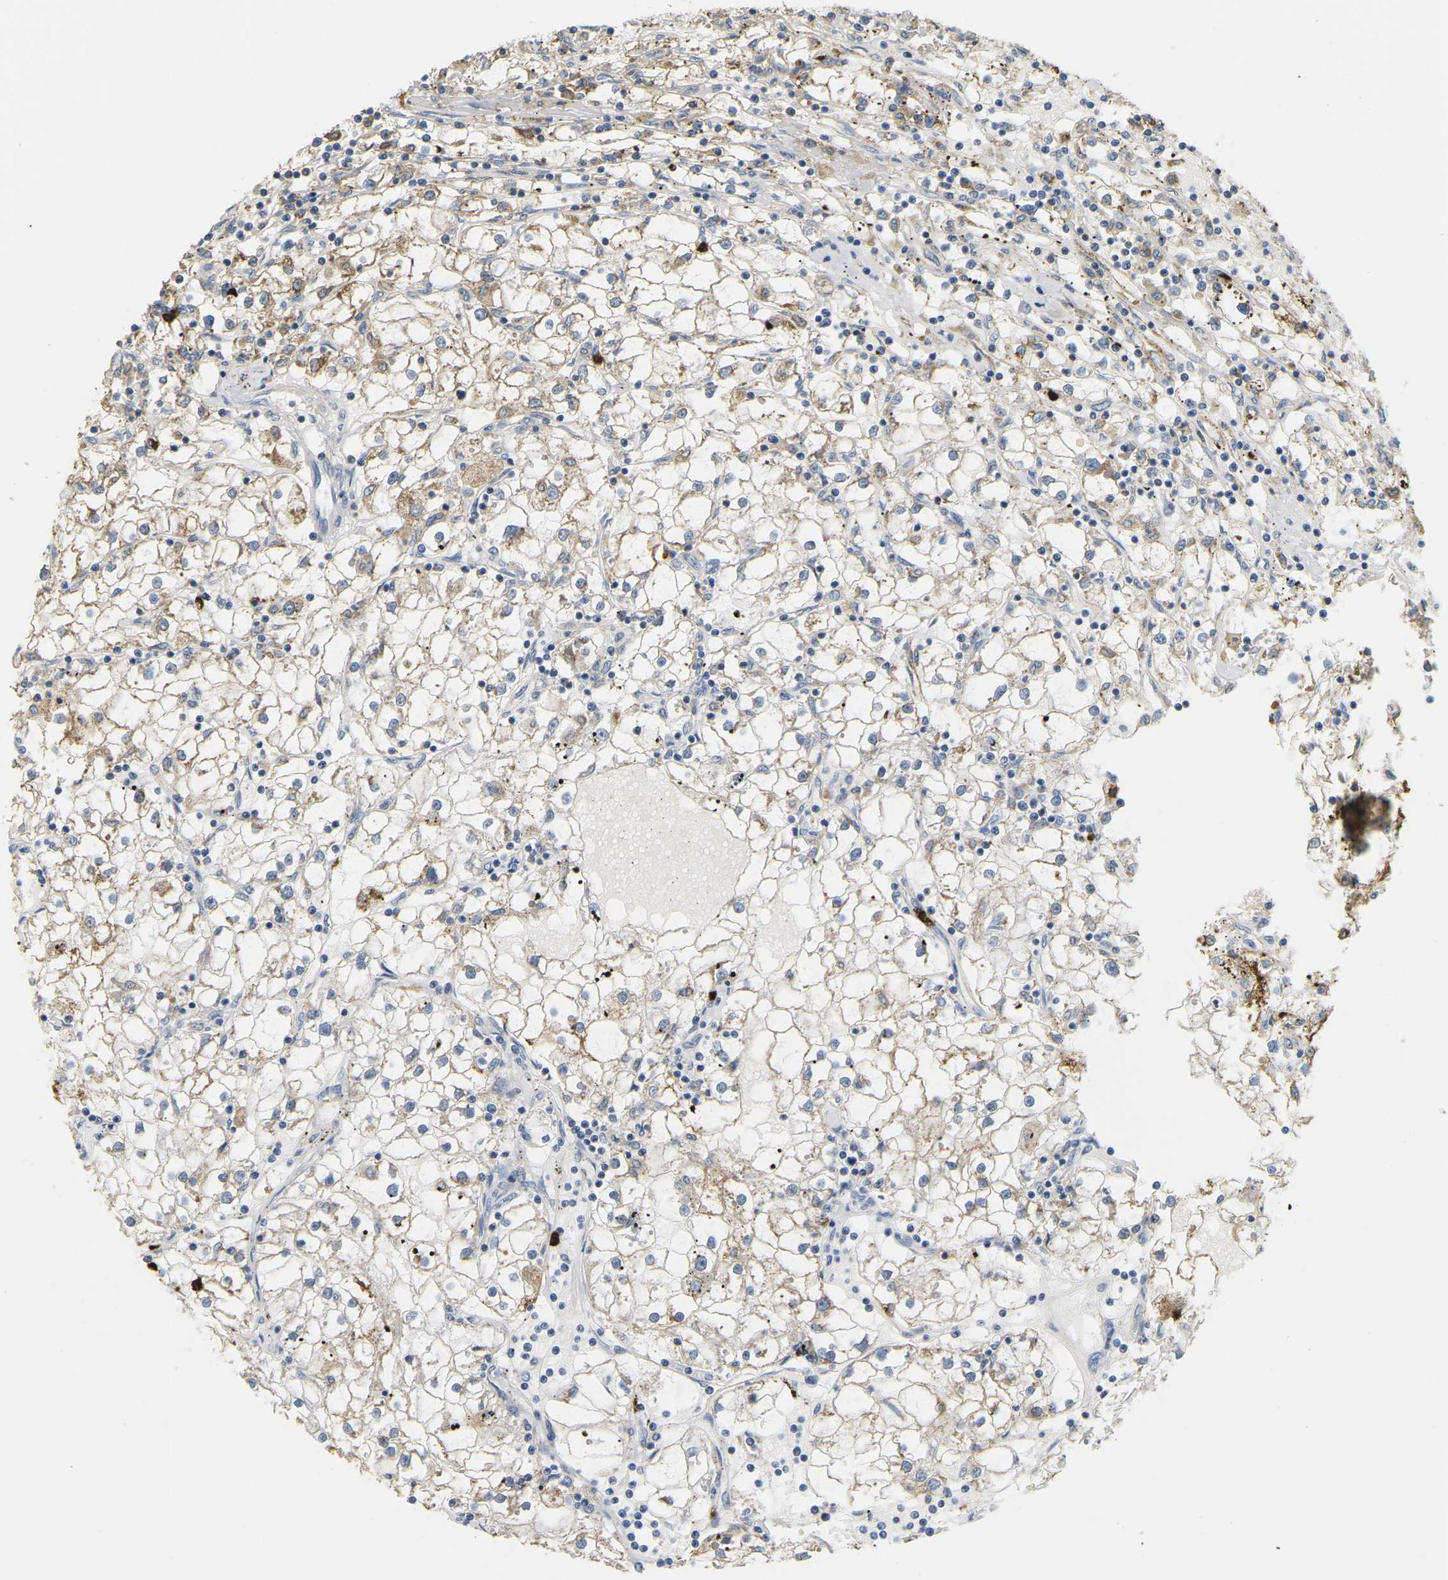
{"staining": {"intensity": "moderate", "quantity": "25%-75%", "location": "cytoplasmic/membranous"}, "tissue": "renal cancer", "cell_type": "Tumor cells", "image_type": "cancer", "snomed": [{"axis": "morphology", "description": "Adenocarcinoma, NOS"}, {"axis": "topography", "description": "Kidney"}], "caption": "Protein staining of renal cancer tissue shows moderate cytoplasmic/membranous staining in approximately 25%-75% of tumor cells.", "gene": "ADM", "patient": {"sex": "male", "age": 56}}